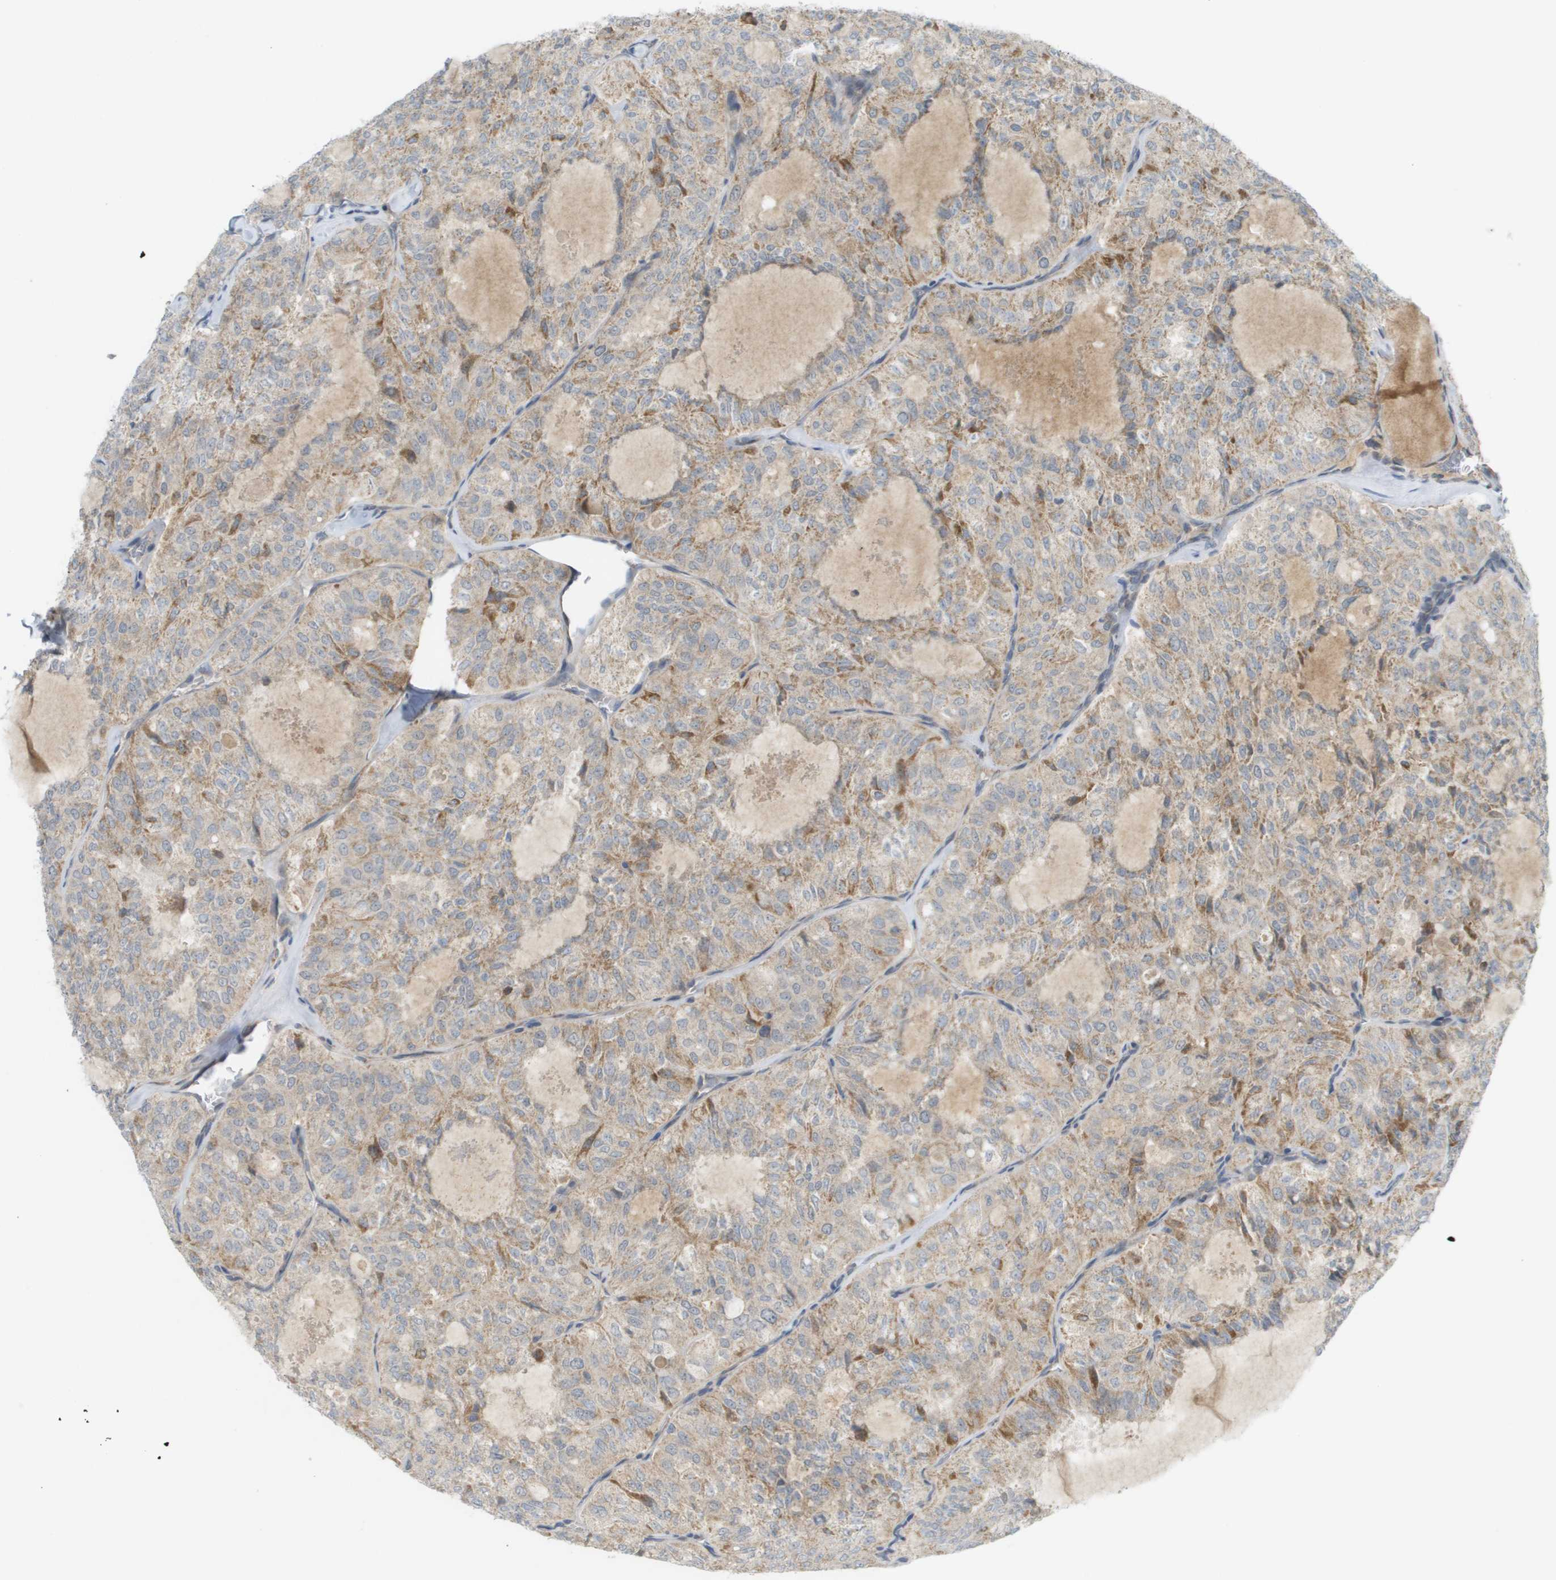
{"staining": {"intensity": "weak", "quantity": ">75%", "location": "cytoplasmic/membranous"}, "tissue": "thyroid cancer", "cell_type": "Tumor cells", "image_type": "cancer", "snomed": [{"axis": "morphology", "description": "Follicular adenoma carcinoma, NOS"}, {"axis": "topography", "description": "Thyroid gland"}], "caption": "The image shows a brown stain indicating the presence of a protein in the cytoplasmic/membranous of tumor cells in thyroid follicular adenoma carcinoma.", "gene": "PROC", "patient": {"sex": "male", "age": 75}}